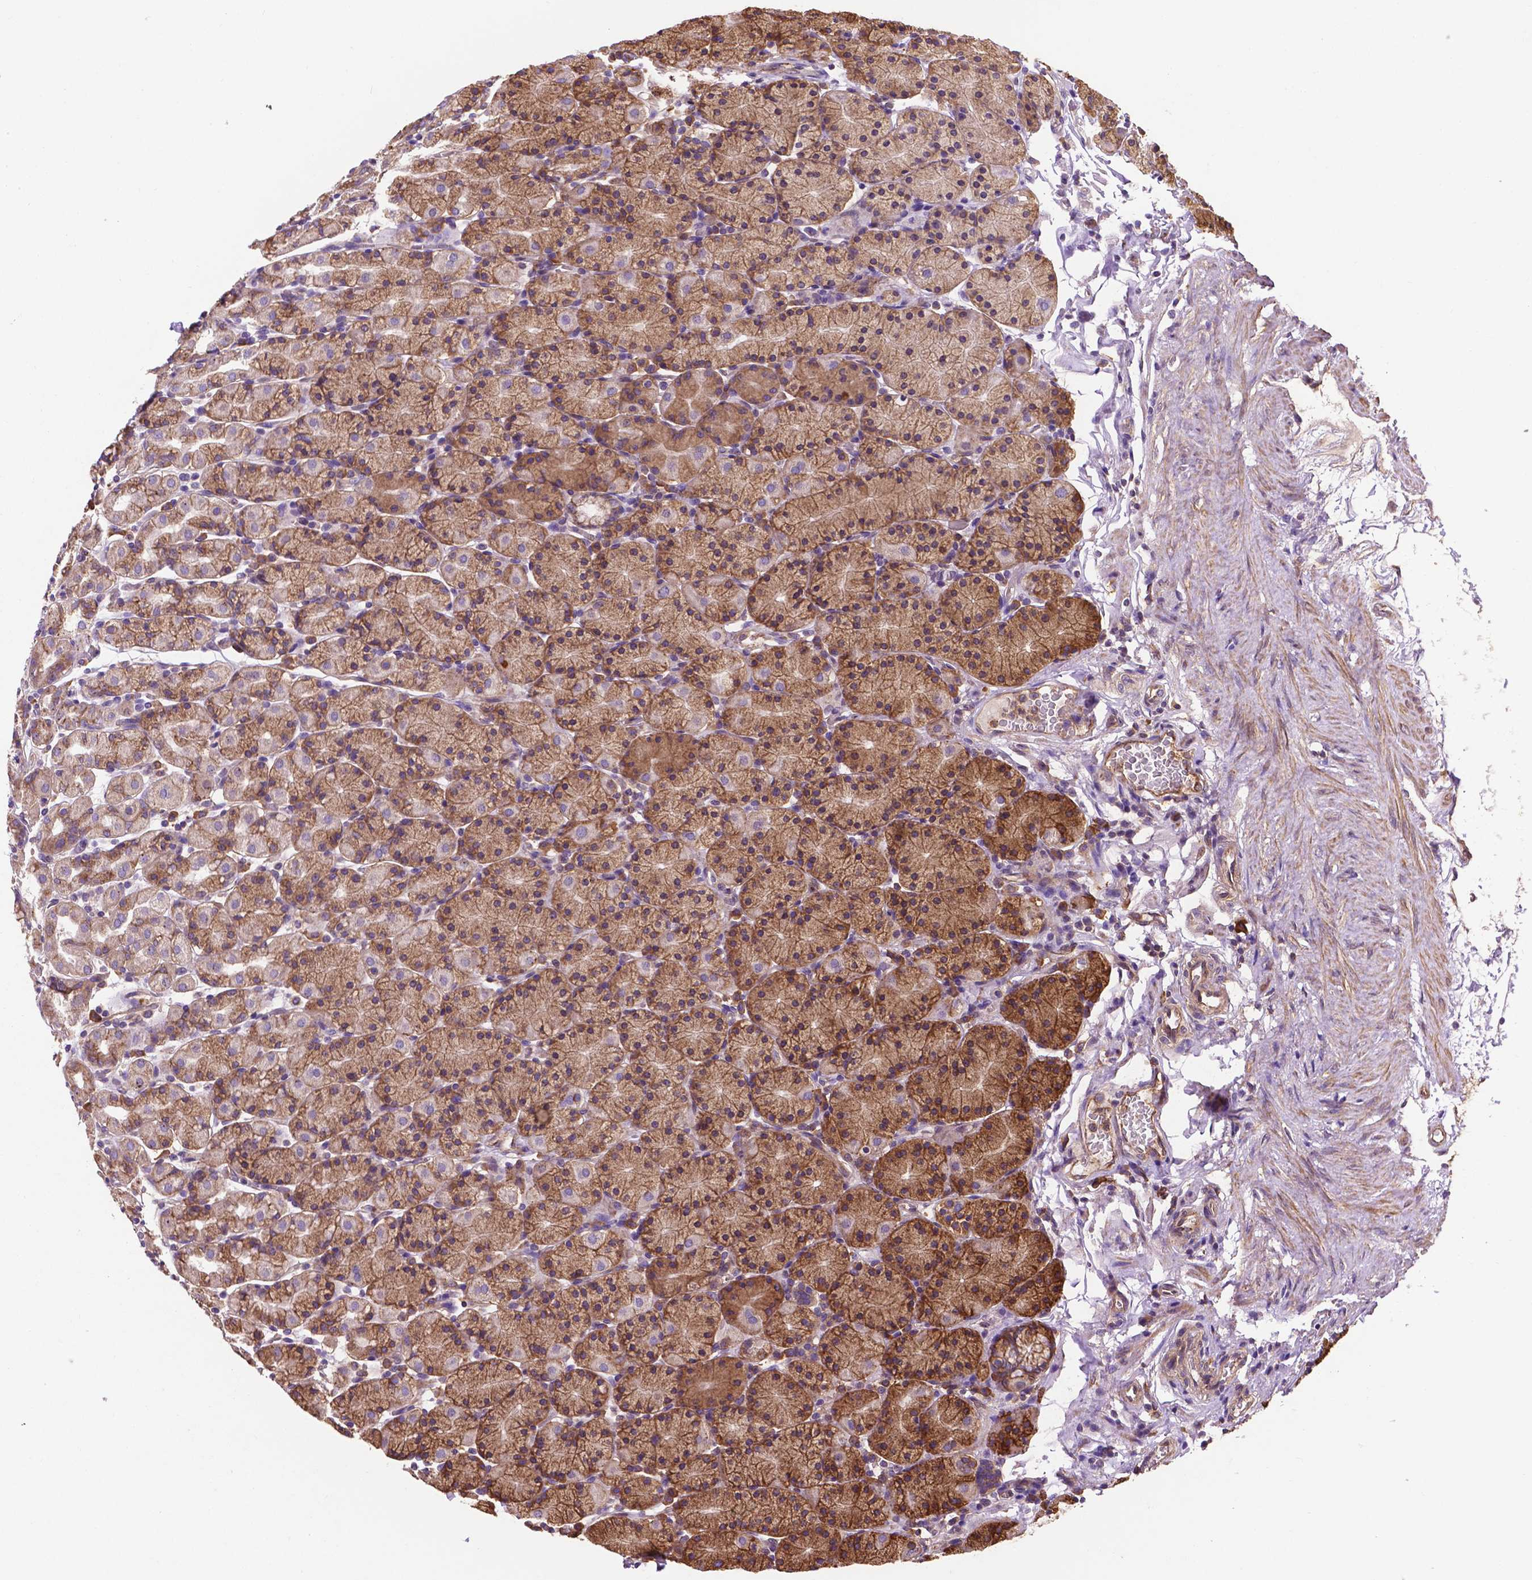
{"staining": {"intensity": "moderate", "quantity": ">75%", "location": "cytoplasmic/membranous"}, "tissue": "stomach", "cell_type": "Glandular cells", "image_type": "normal", "snomed": [{"axis": "morphology", "description": "Normal tissue, NOS"}, {"axis": "topography", "description": "Stomach, upper"}, {"axis": "topography", "description": "Stomach"}], "caption": "Stomach stained with a brown dye exhibits moderate cytoplasmic/membranous positive staining in approximately >75% of glandular cells.", "gene": "CCDC71L", "patient": {"sex": "male", "age": 62}}